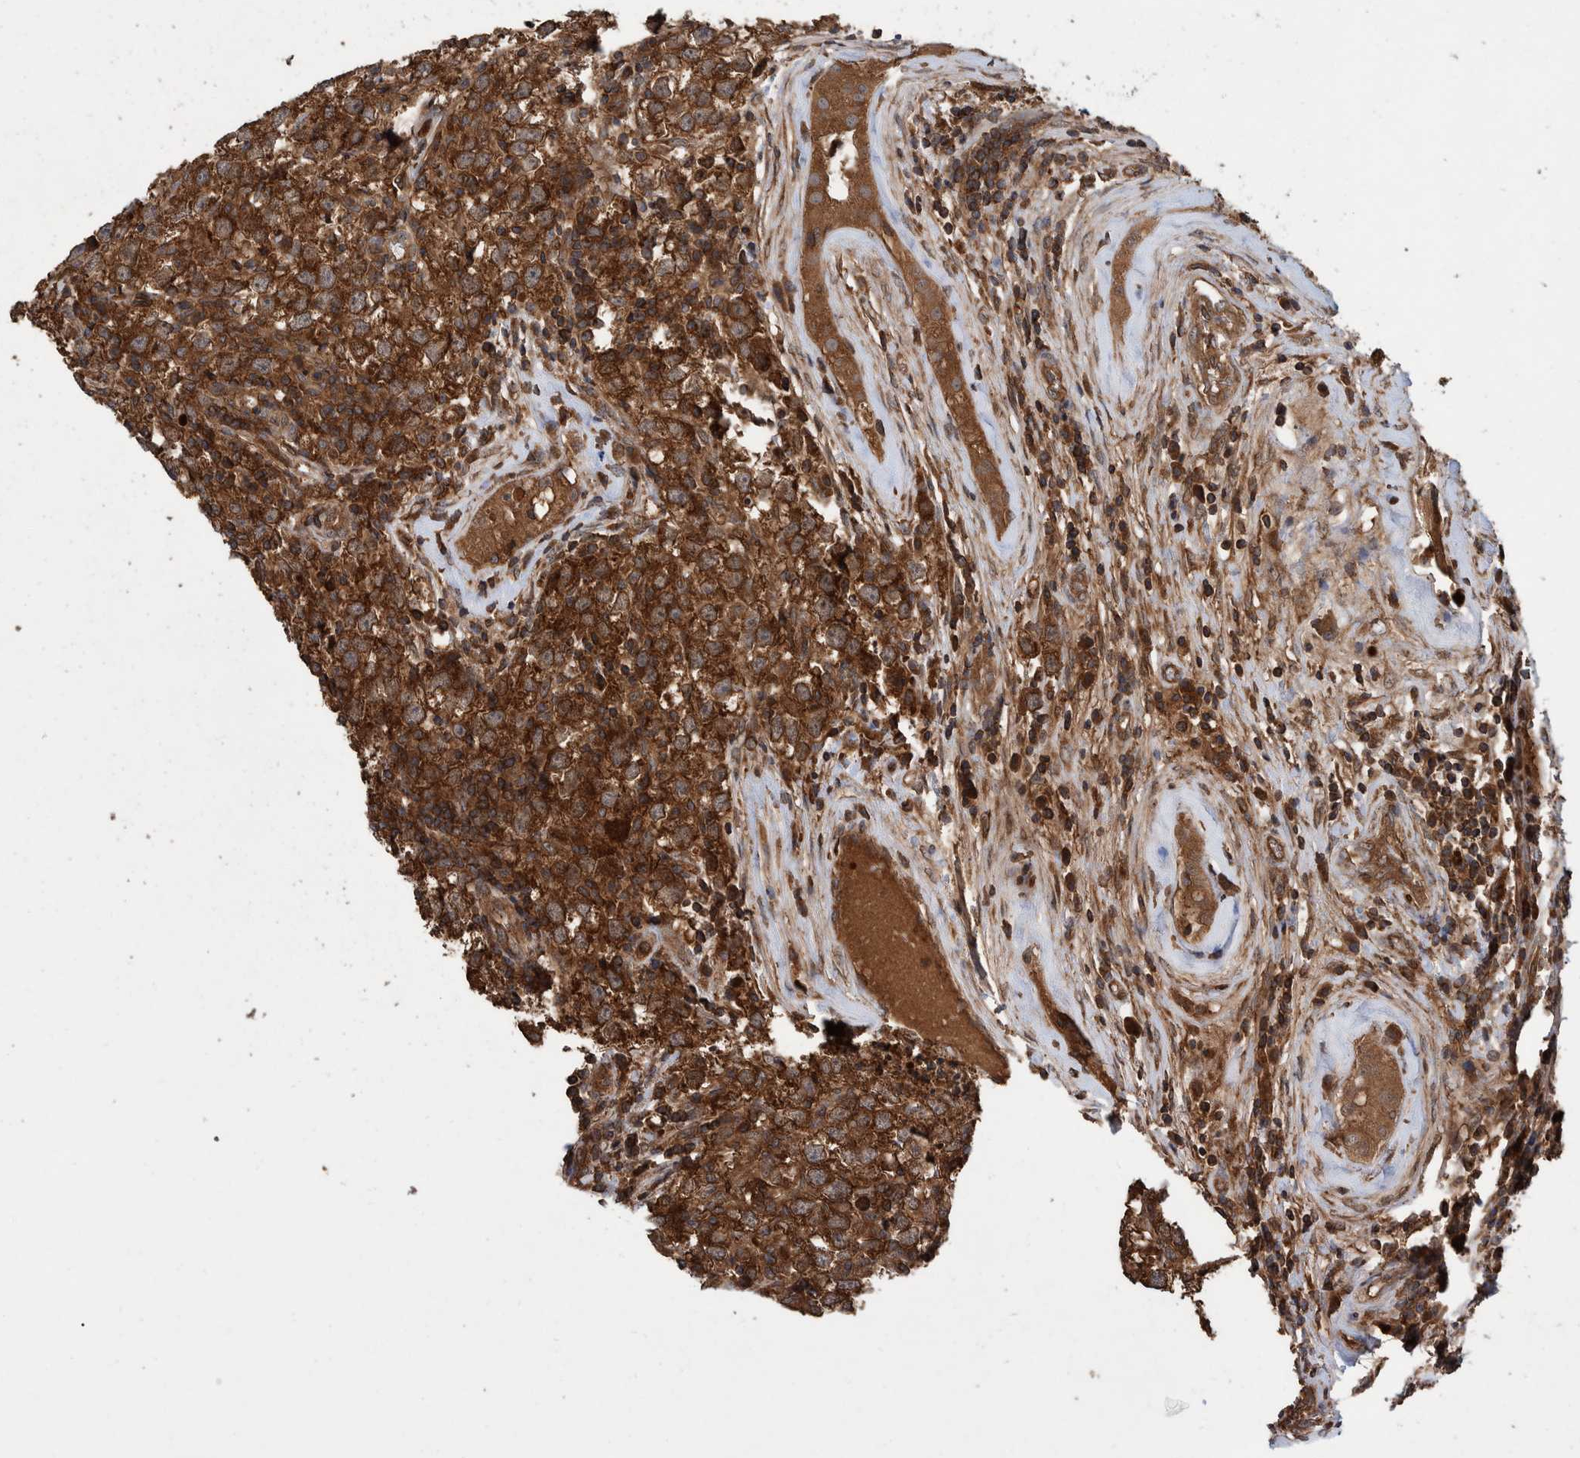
{"staining": {"intensity": "strong", "quantity": ">75%", "location": "cytoplasmic/membranous"}, "tissue": "testis cancer", "cell_type": "Tumor cells", "image_type": "cancer", "snomed": [{"axis": "morphology", "description": "Seminoma, NOS"}, {"axis": "morphology", "description": "Carcinoma, Embryonal, NOS"}, {"axis": "topography", "description": "Testis"}], "caption": "Immunohistochemistry histopathology image of embryonal carcinoma (testis) stained for a protein (brown), which demonstrates high levels of strong cytoplasmic/membranous staining in about >75% of tumor cells.", "gene": "VBP1", "patient": {"sex": "male", "age": 28}}